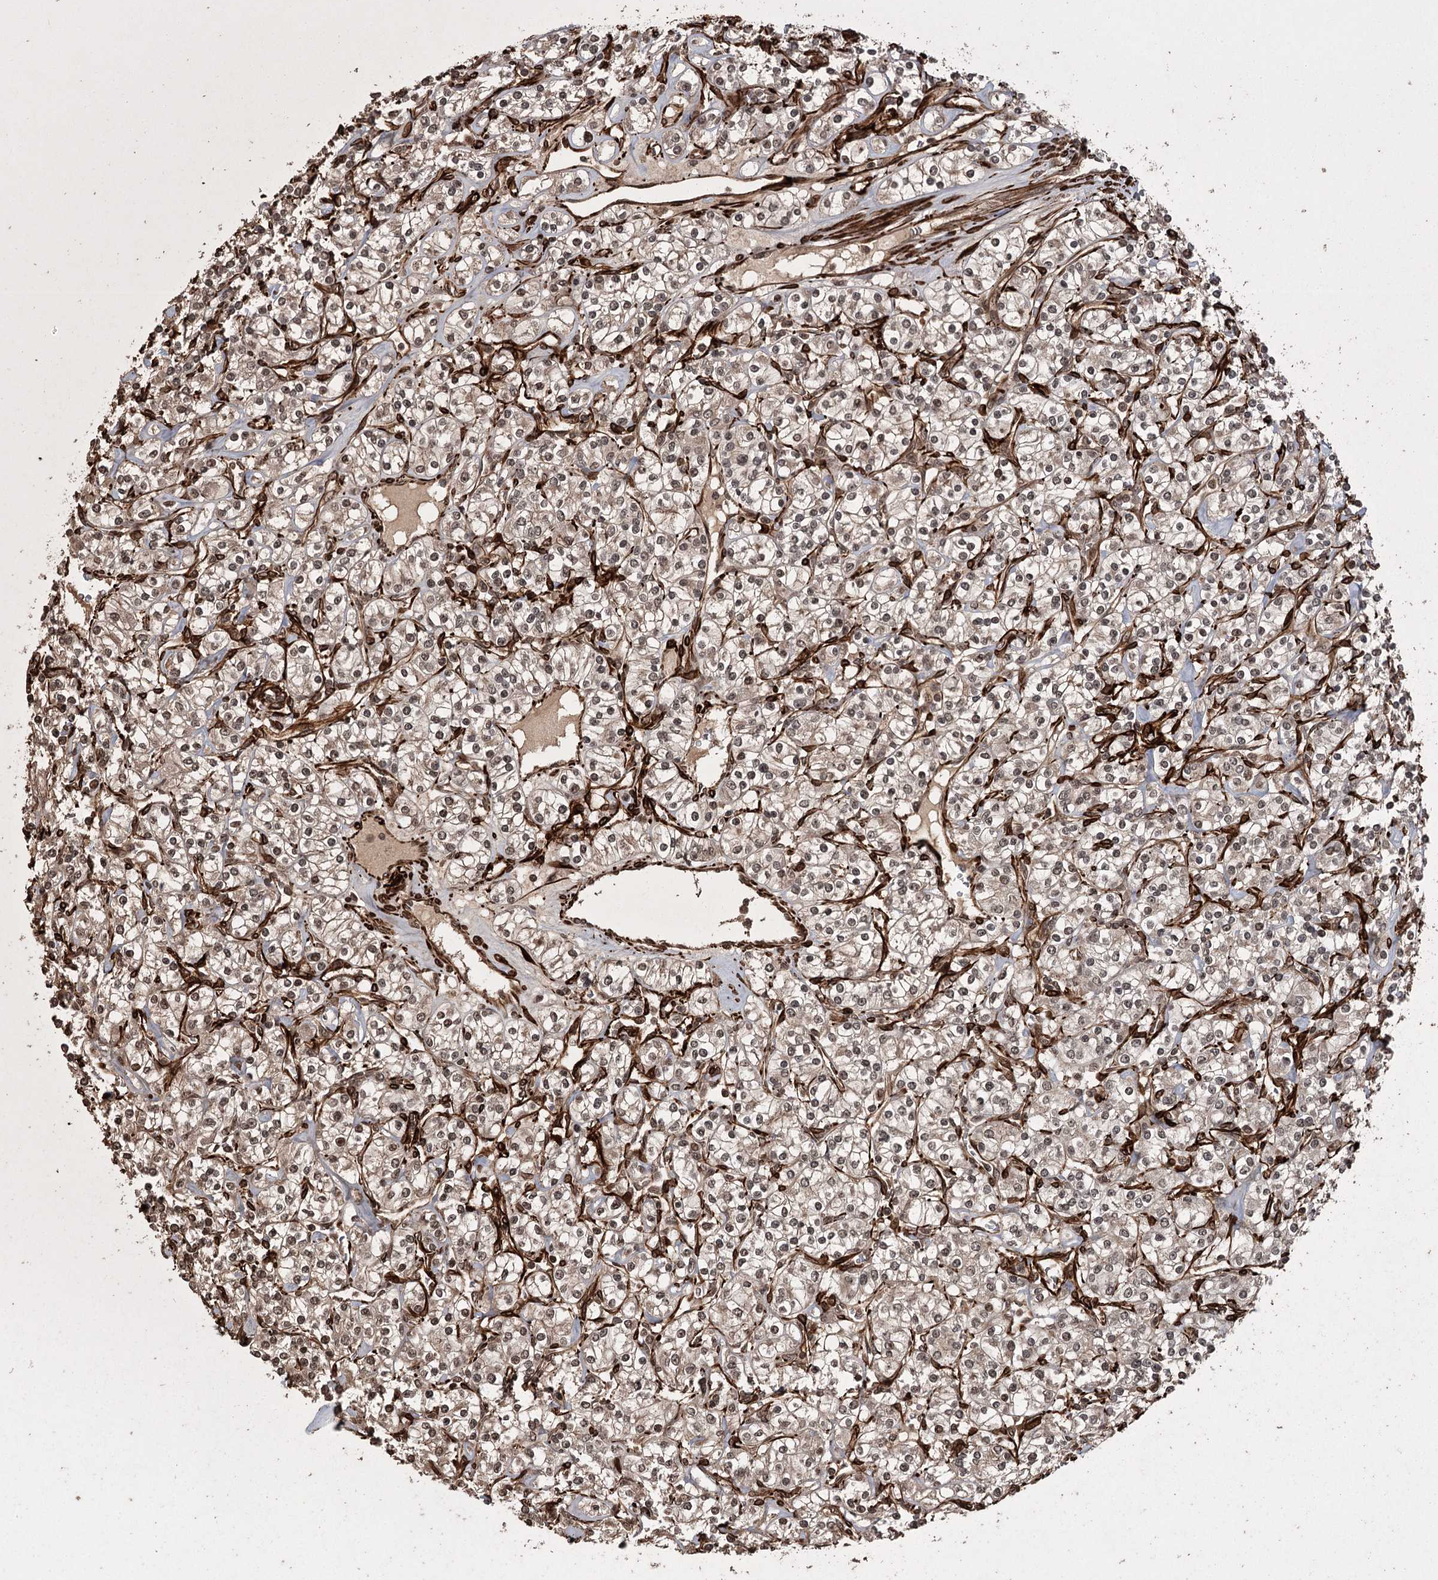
{"staining": {"intensity": "moderate", "quantity": ">75%", "location": "nuclear"}, "tissue": "renal cancer", "cell_type": "Tumor cells", "image_type": "cancer", "snomed": [{"axis": "morphology", "description": "Adenocarcinoma, NOS"}, {"axis": "topography", "description": "Kidney"}], "caption": "This is a histology image of immunohistochemistry (IHC) staining of renal cancer, which shows moderate expression in the nuclear of tumor cells.", "gene": "RPAP3", "patient": {"sex": "male", "age": 77}}